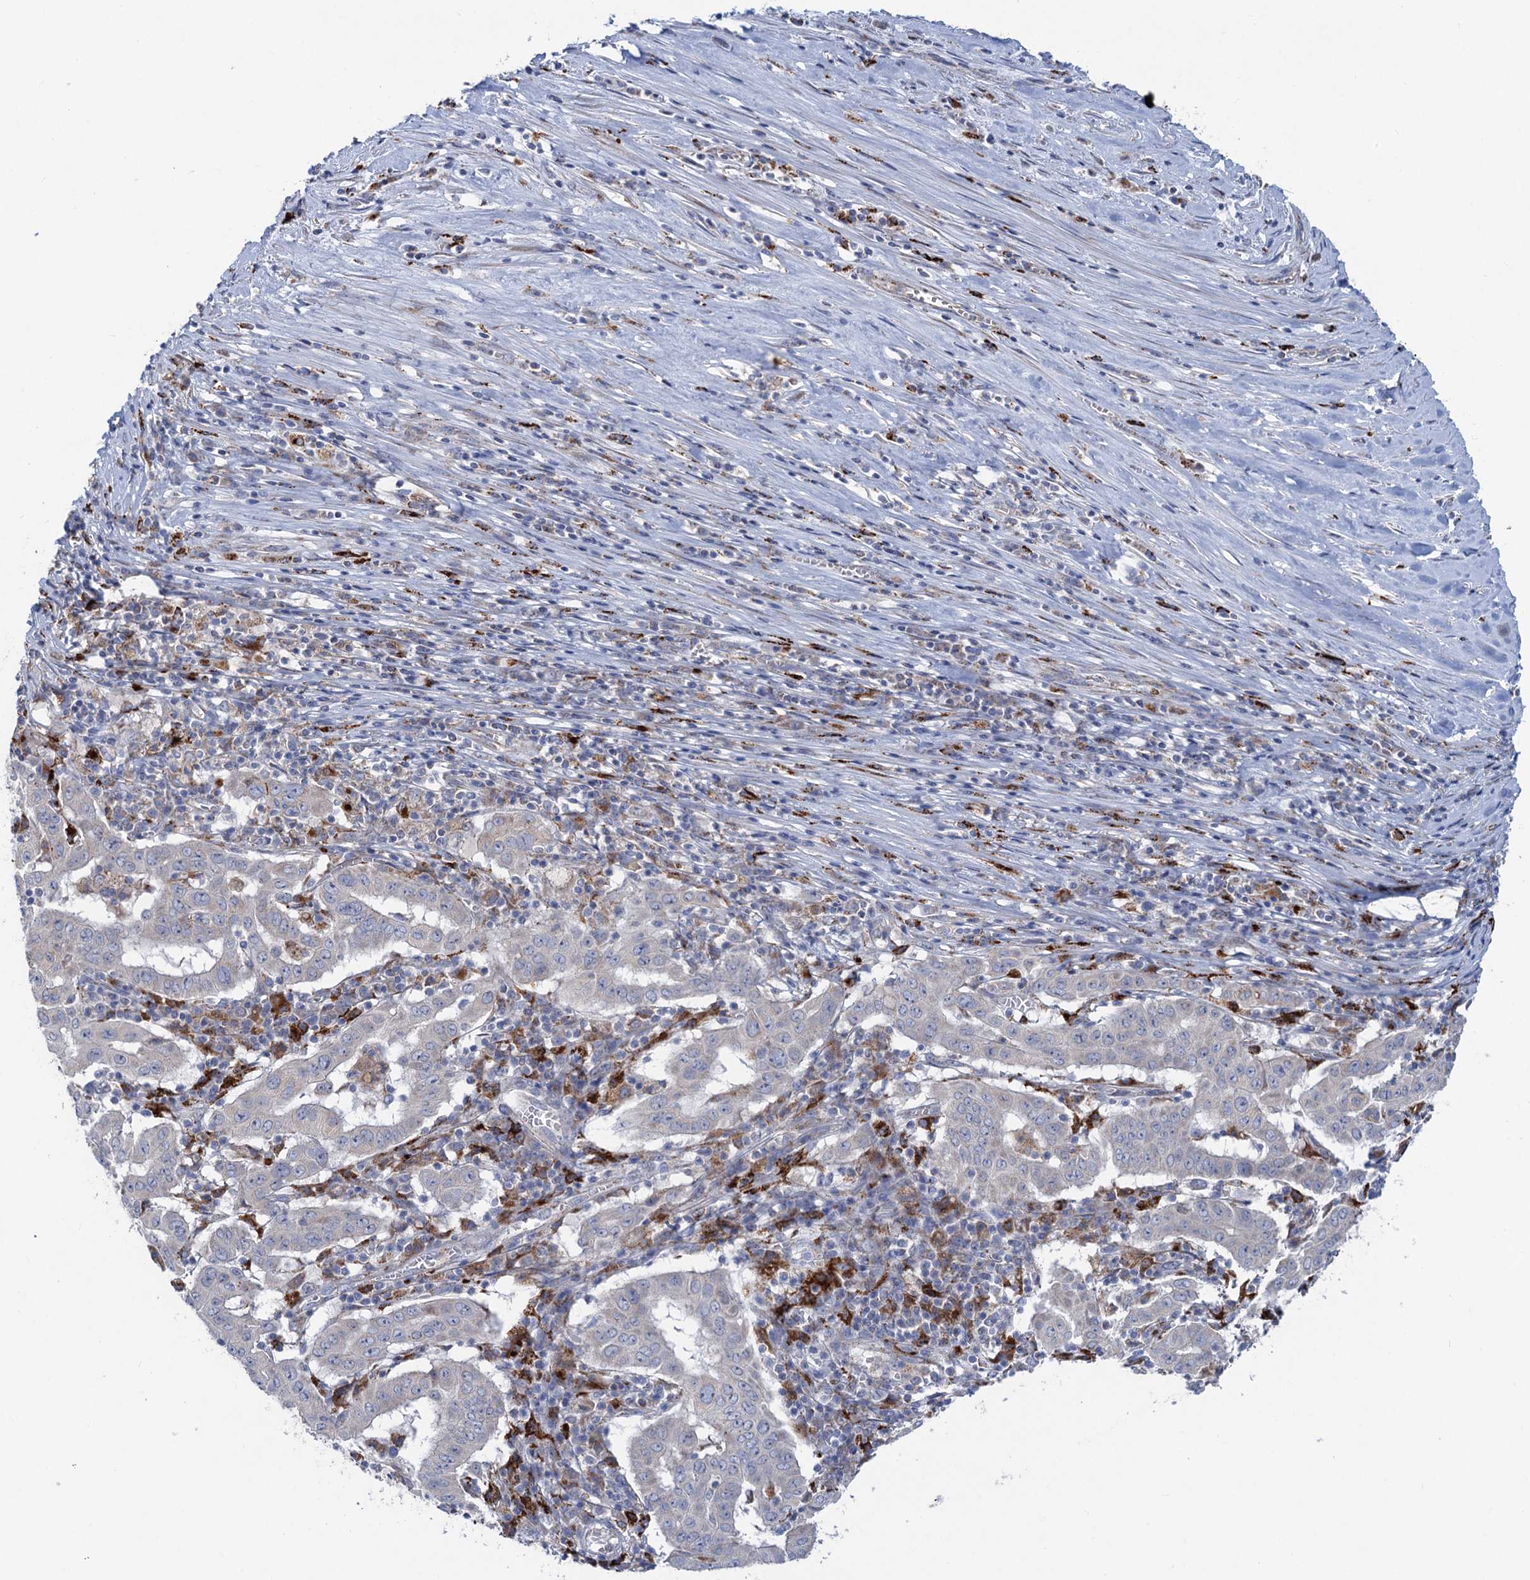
{"staining": {"intensity": "negative", "quantity": "none", "location": "none"}, "tissue": "pancreatic cancer", "cell_type": "Tumor cells", "image_type": "cancer", "snomed": [{"axis": "morphology", "description": "Adenocarcinoma, NOS"}, {"axis": "topography", "description": "Pancreas"}], "caption": "IHC micrograph of human pancreatic cancer (adenocarcinoma) stained for a protein (brown), which reveals no expression in tumor cells.", "gene": "ANKS3", "patient": {"sex": "male", "age": 63}}